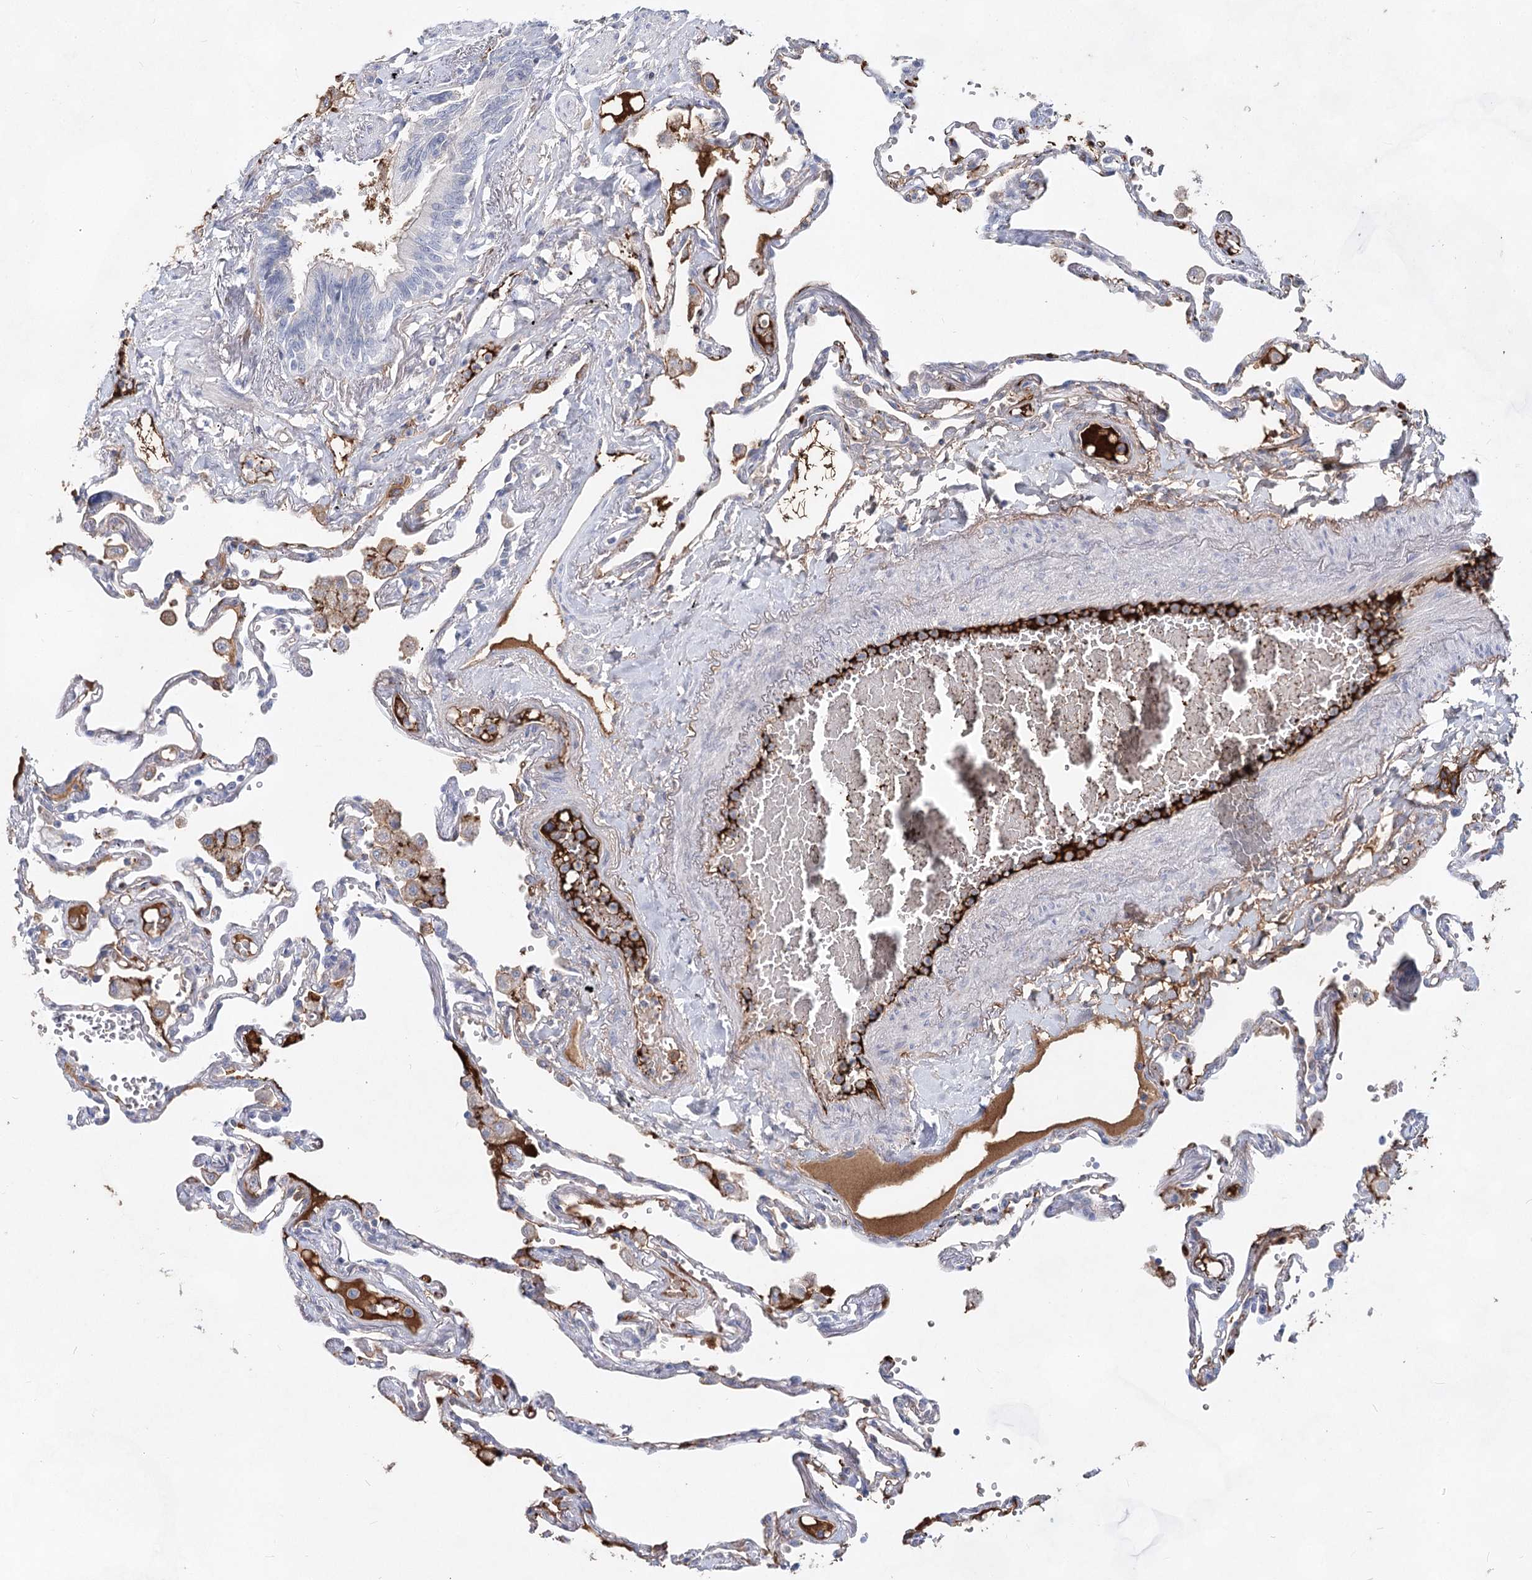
{"staining": {"intensity": "negative", "quantity": "none", "location": "none"}, "tissue": "lung", "cell_type": "Alveolar cells", "image_type": "normal", "snomed": [{"axis": "morphology", "description": "Normal tissue, NOS"}, {"axis": "topography", "description": "Lung"}], "caption": "Immunohistochemistry photomicrograph of unremarkable lung: lung stained with DAB (3,3'-diaminobenzidine) exhibits no significant protein expression in alveolar cells. (DAB (3,3'-diaminobenzidine) IHC with hematoxylin counter stain).", "gene": "TASOR2", "patient": {"sex": "female", "age": 67}}